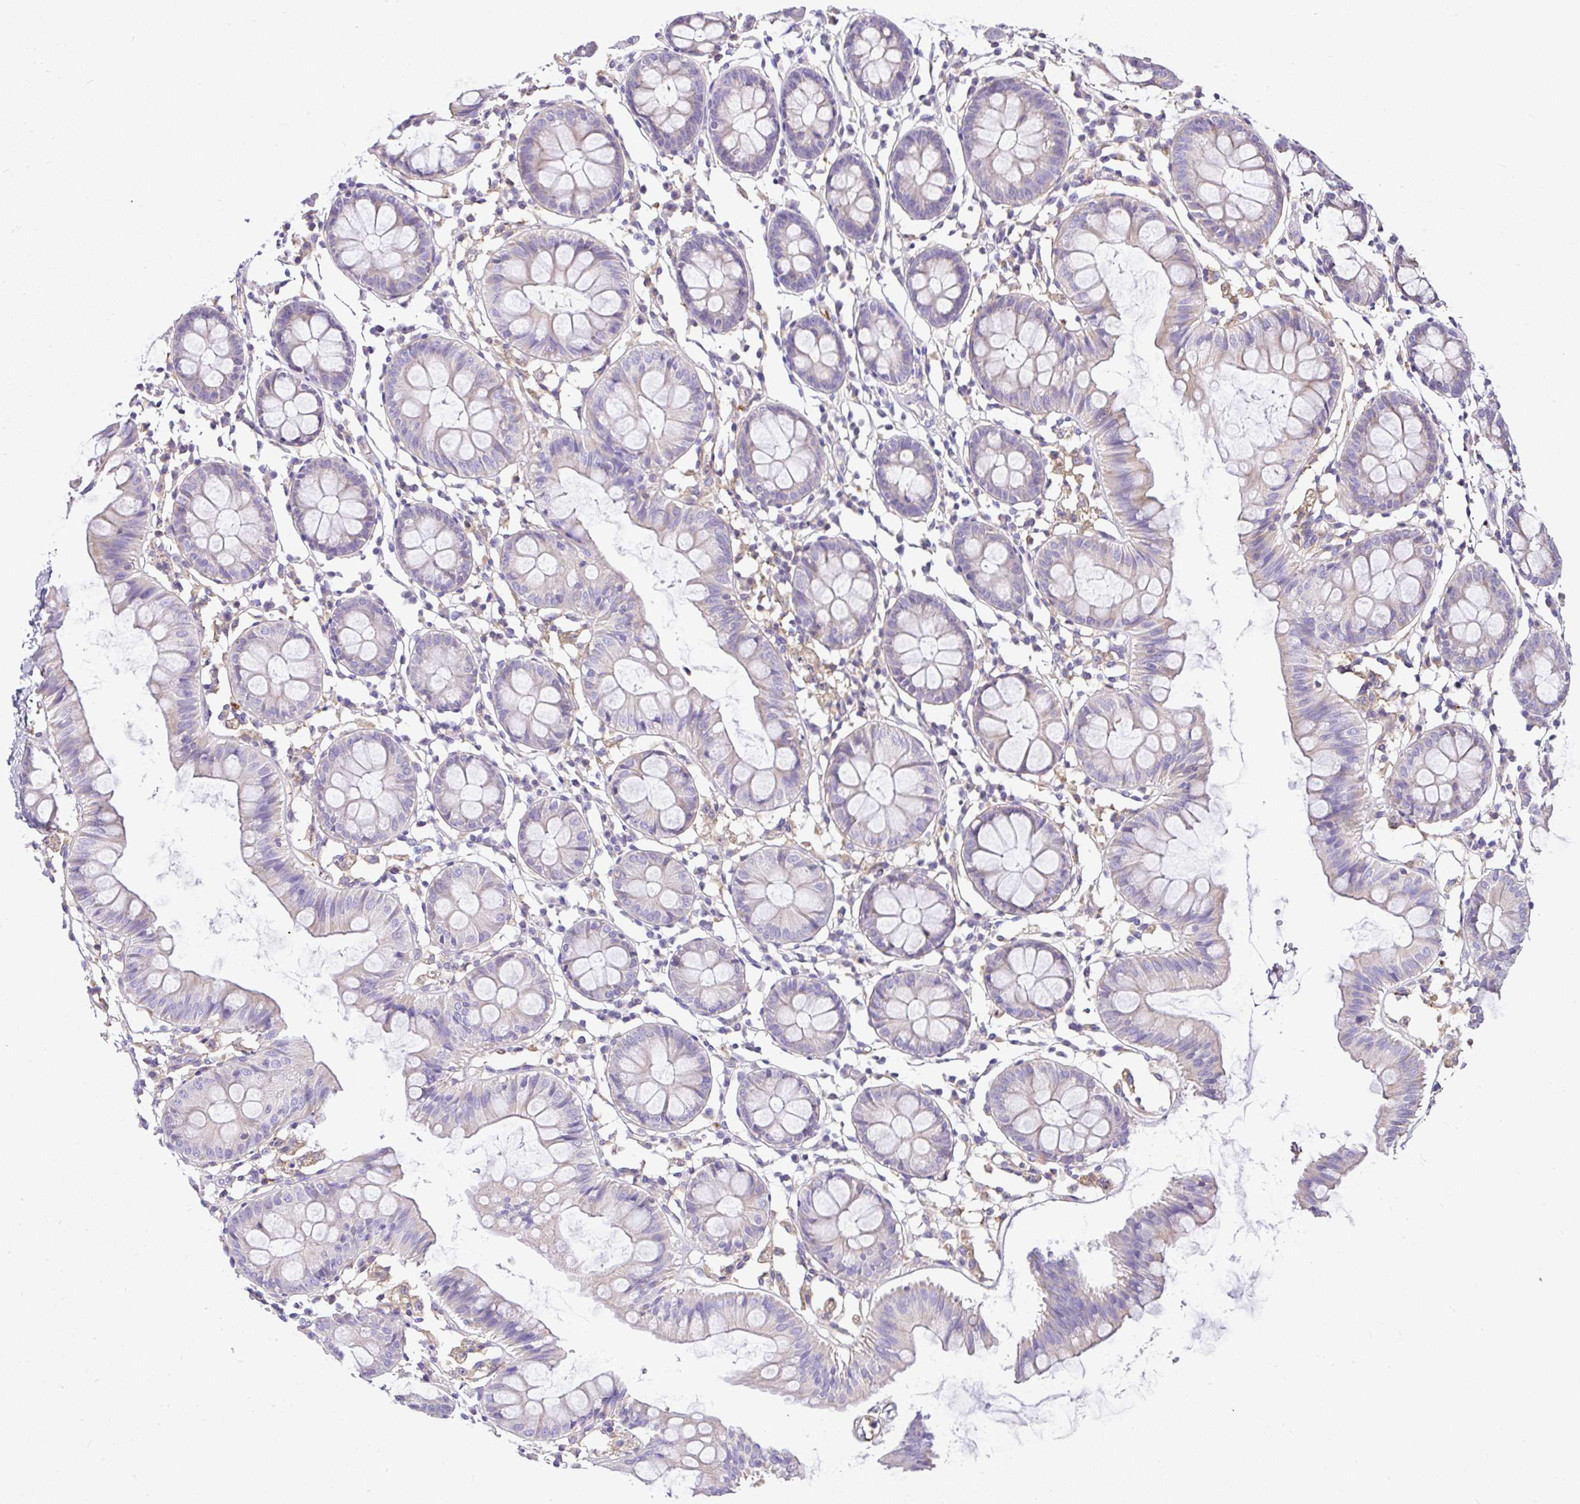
{"staining": {"intensity": "negative", "quantity": "none", "location": "none"}, "tissue": "colon", "cell_type": "Endothelial cells", "image_type": "normal", "snomed": [{"axis": "morphology", "description": "Normal tissue, NOS"}, {"axis": "topography", "description": "Colon"}], "caption": "There is no significant staining in endothelial cells of colon. (Brightfield microscopy of DAB (3,3'-diaminobenzidine) immunohistochemistry at high magnification).", "gene": "CCDC142", "patient": {"sex": "female", "age": 84}}